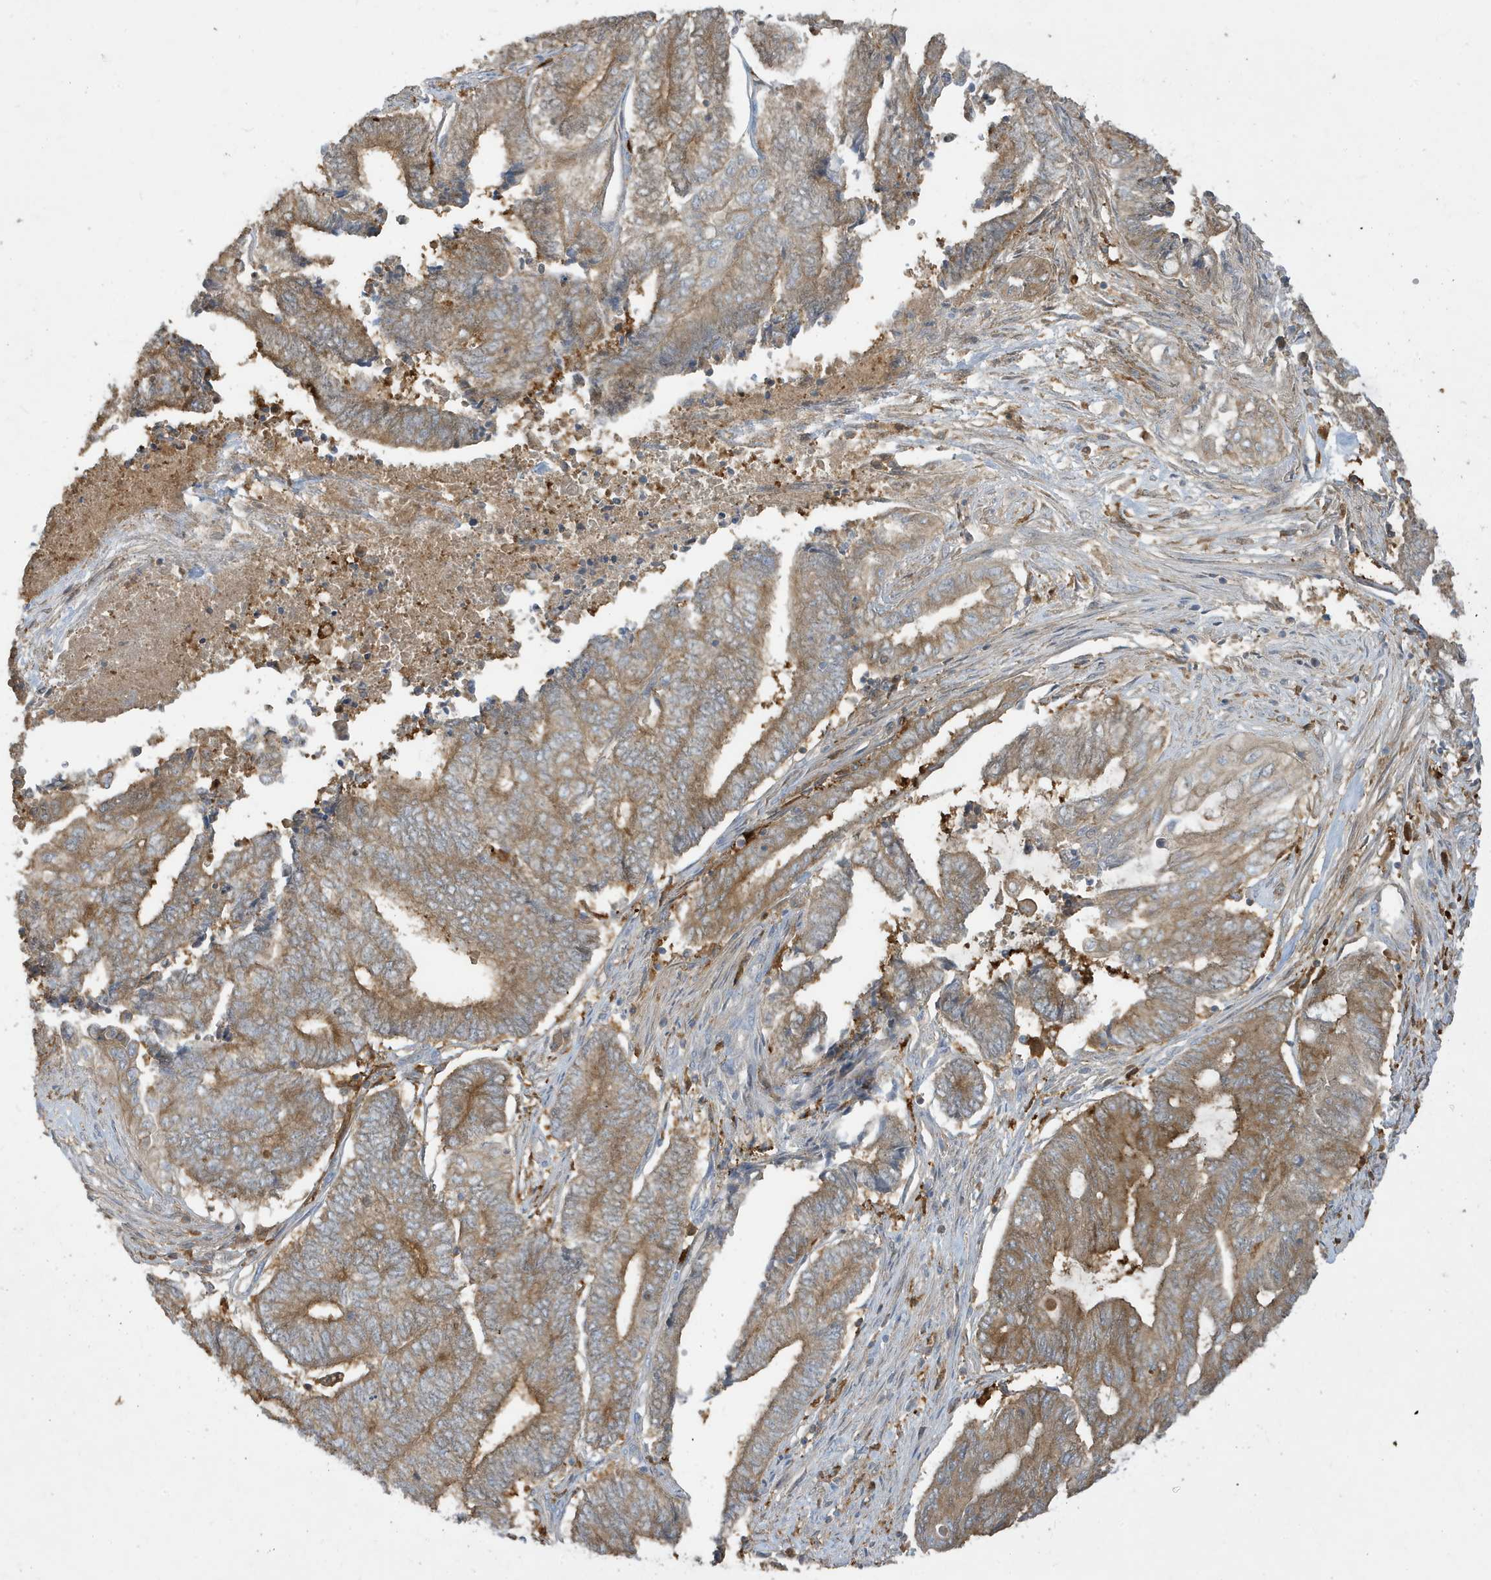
{"staining": {"intensity": "moderate", "quantity": ">75%", "location": "cytoplasmic/membranous"}, "tissue": "endometrial cancer", "cell_type": "Tumor cells", "image_type": "cancer", "snomed": [{"axis": "morphology", "description": "Adenocarcinoma, NOS"}, {"axis": "topography", "description": "Uterus"}, {"axis": "topography", "description": "Endometrium"}], "caption": "The image exhibits immunohistochemical staining of adenocarcinoma (endometrial). There is moderate cytoplasmic/membranous staining is present in about >75% of tumor cells. Immunohistochemistry stains the protein of interest in brown and the nuclei are stained blue.", "gene": "ABTB1", "patient": {"sex": "female", "age": 70}}